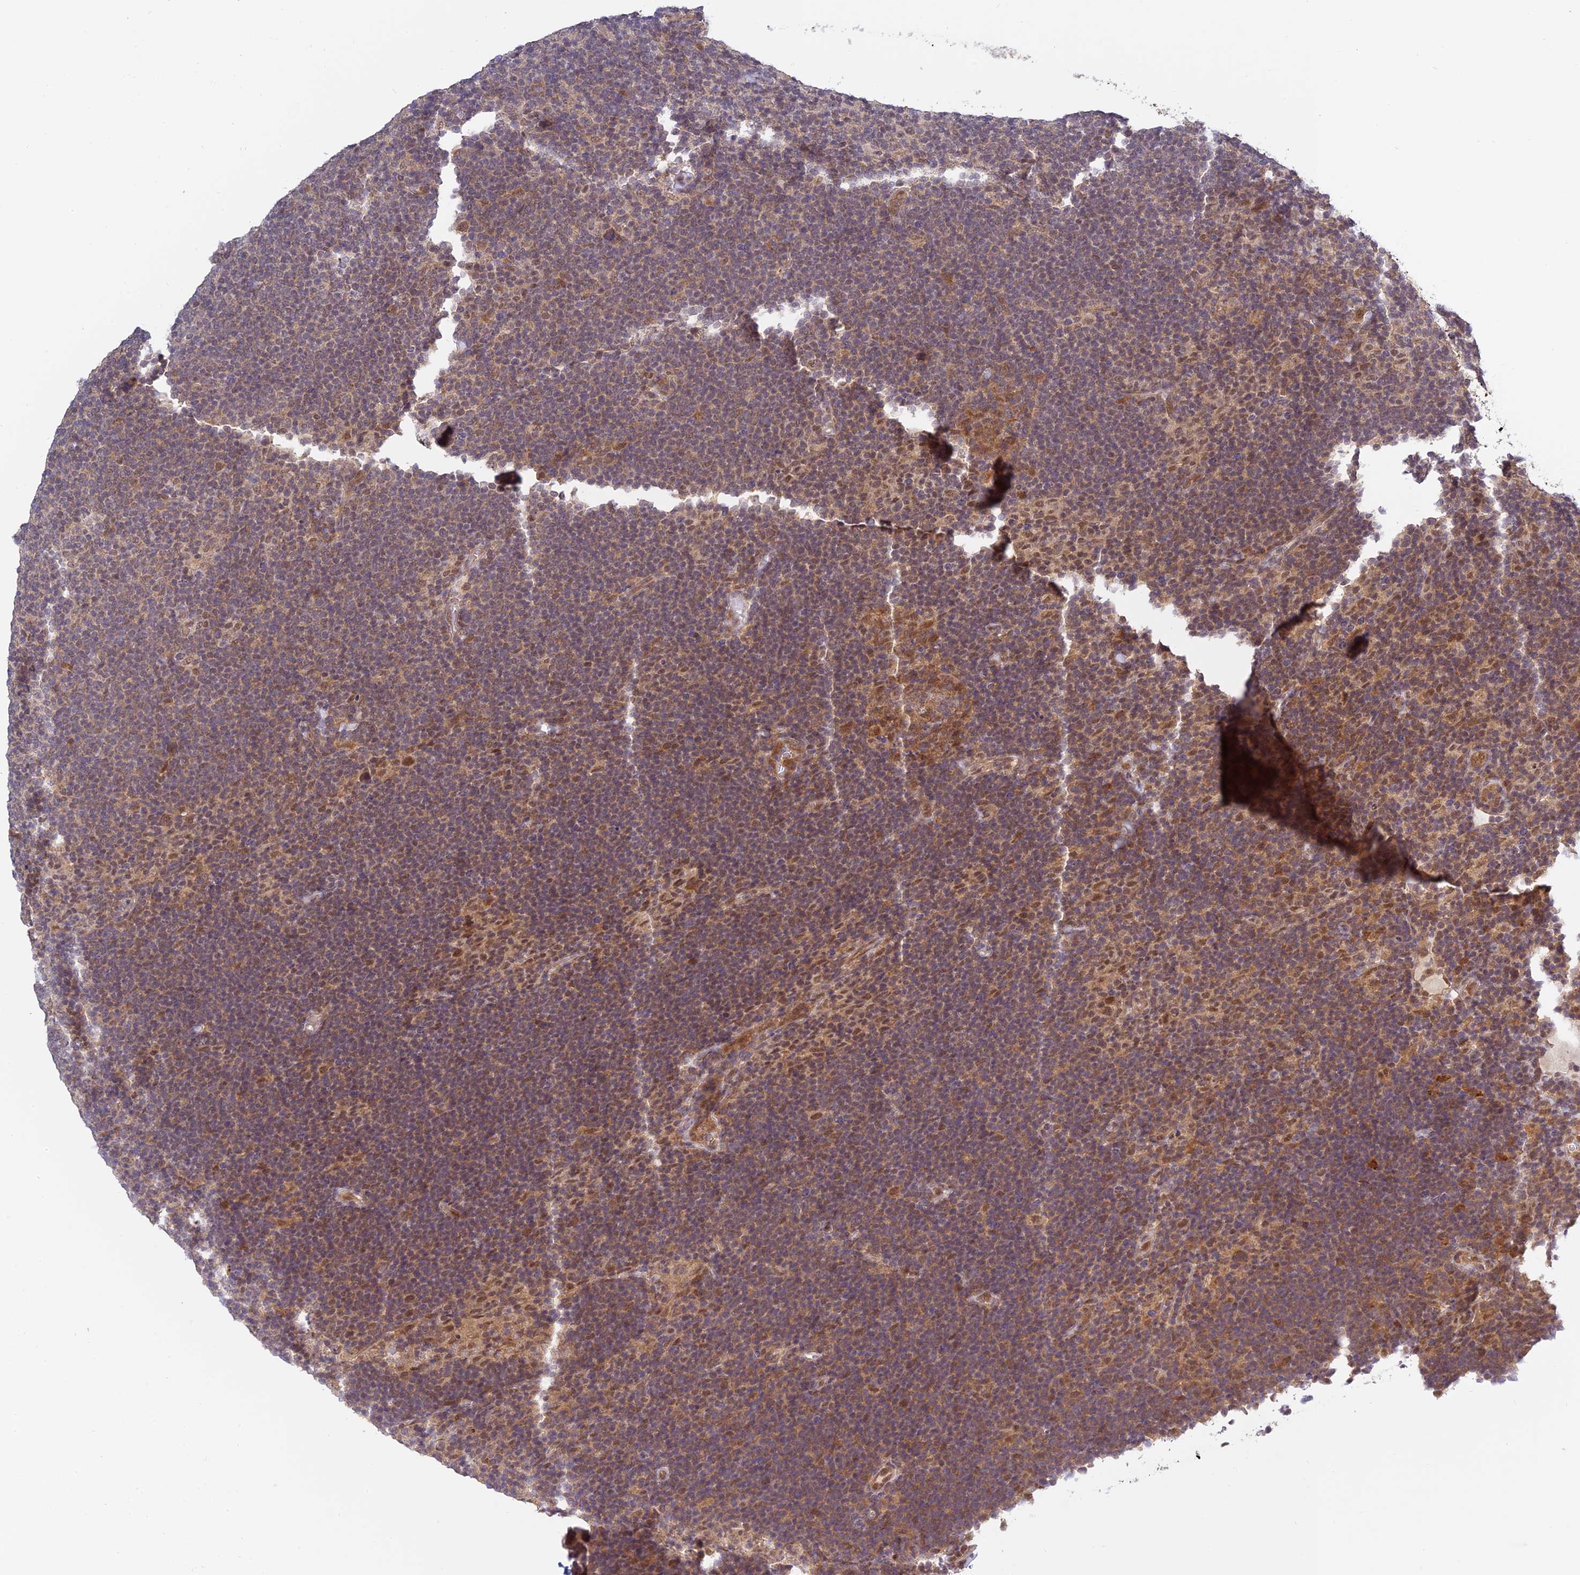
{"staining": {"intensity": "moderate", "quantity": ">75%", "location": "nuclear"}, "tissue": "lymphoma", "cell_type": "Tumor cells", "image_type": "cancer", "snomed": [{"axis": "morphology", "description": "Hodgkin's disease, NOS"}, {"axis": "topography", "description": "Lymph node"}], "caption": "IHC staining of lymphoma, which reveals medium levels of moderate nuclear expression in approximately >75% of tumor cells indicating moderate nuclear protein expression. The staining was performed using DAB (3,3'-diaminobenzidine) (brown) for protein detection and nuclei were counterstained in hematoxylin (blue).", "gene": "SKIC8", "patient": {"sex": "female", "age": 57}}